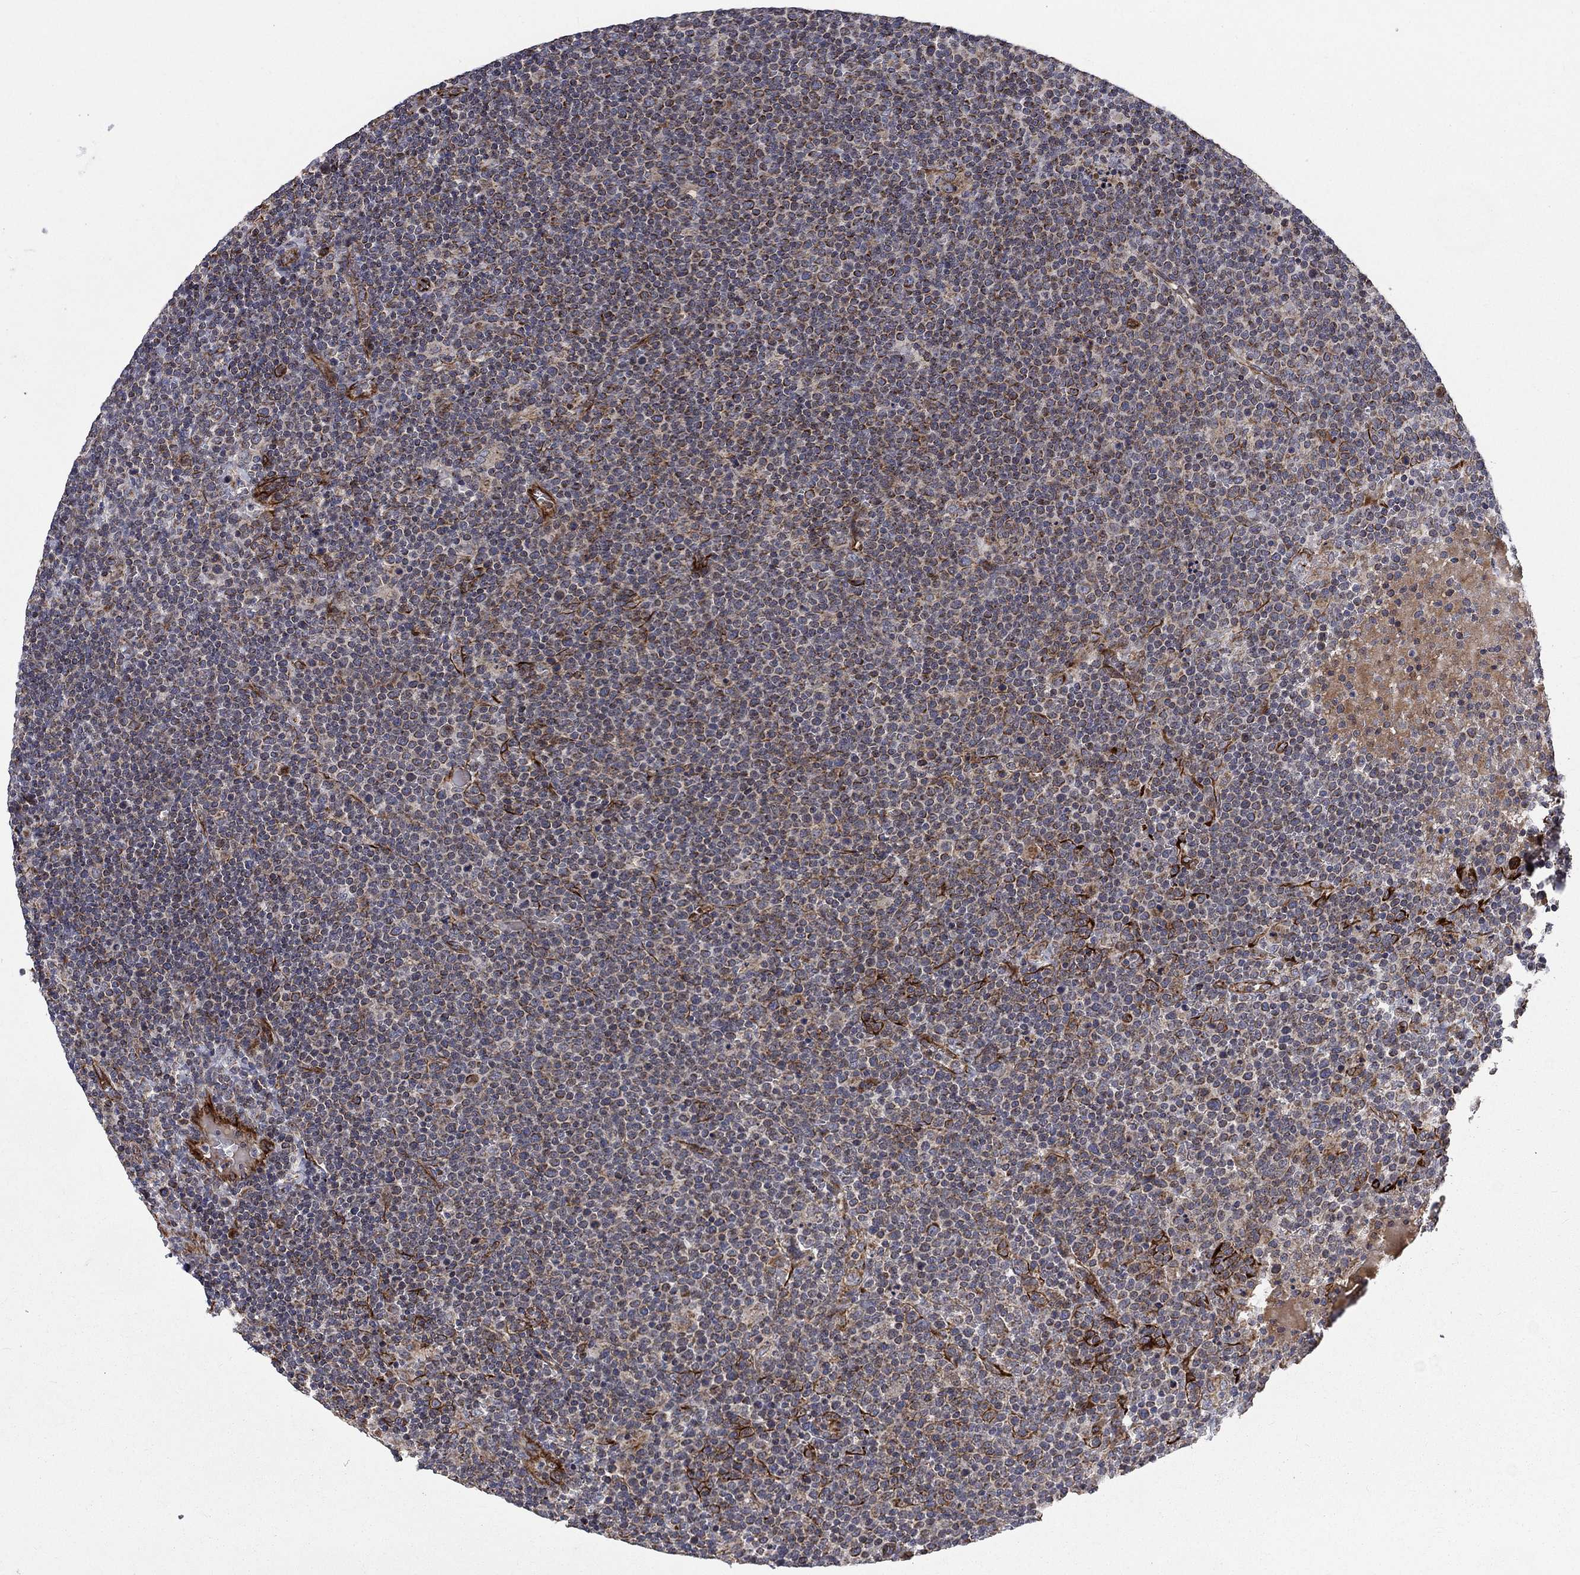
{"staining": {"intensity": "moderate", "quantity": "<25%", "location": "cytoplasmic/membranous"}, "tissue": "lymphoma", "cell_type": "Tumor cells", "image_type": "cancer", "snomed": [{"axis": "morphology", "description": "Malignant lymphoma, non-Hodgkin's type, High grade"}, {"axis": "topography", "description": "Lymph node"}], "caption": "Immunohistochemical staining of human lymphoma shows low levels of moderate cytoplasmic/membranous positivity in about <25% of tumor cells.", "gene": "NDUFC1", "patient": {"sex": "male", "age": 61}}